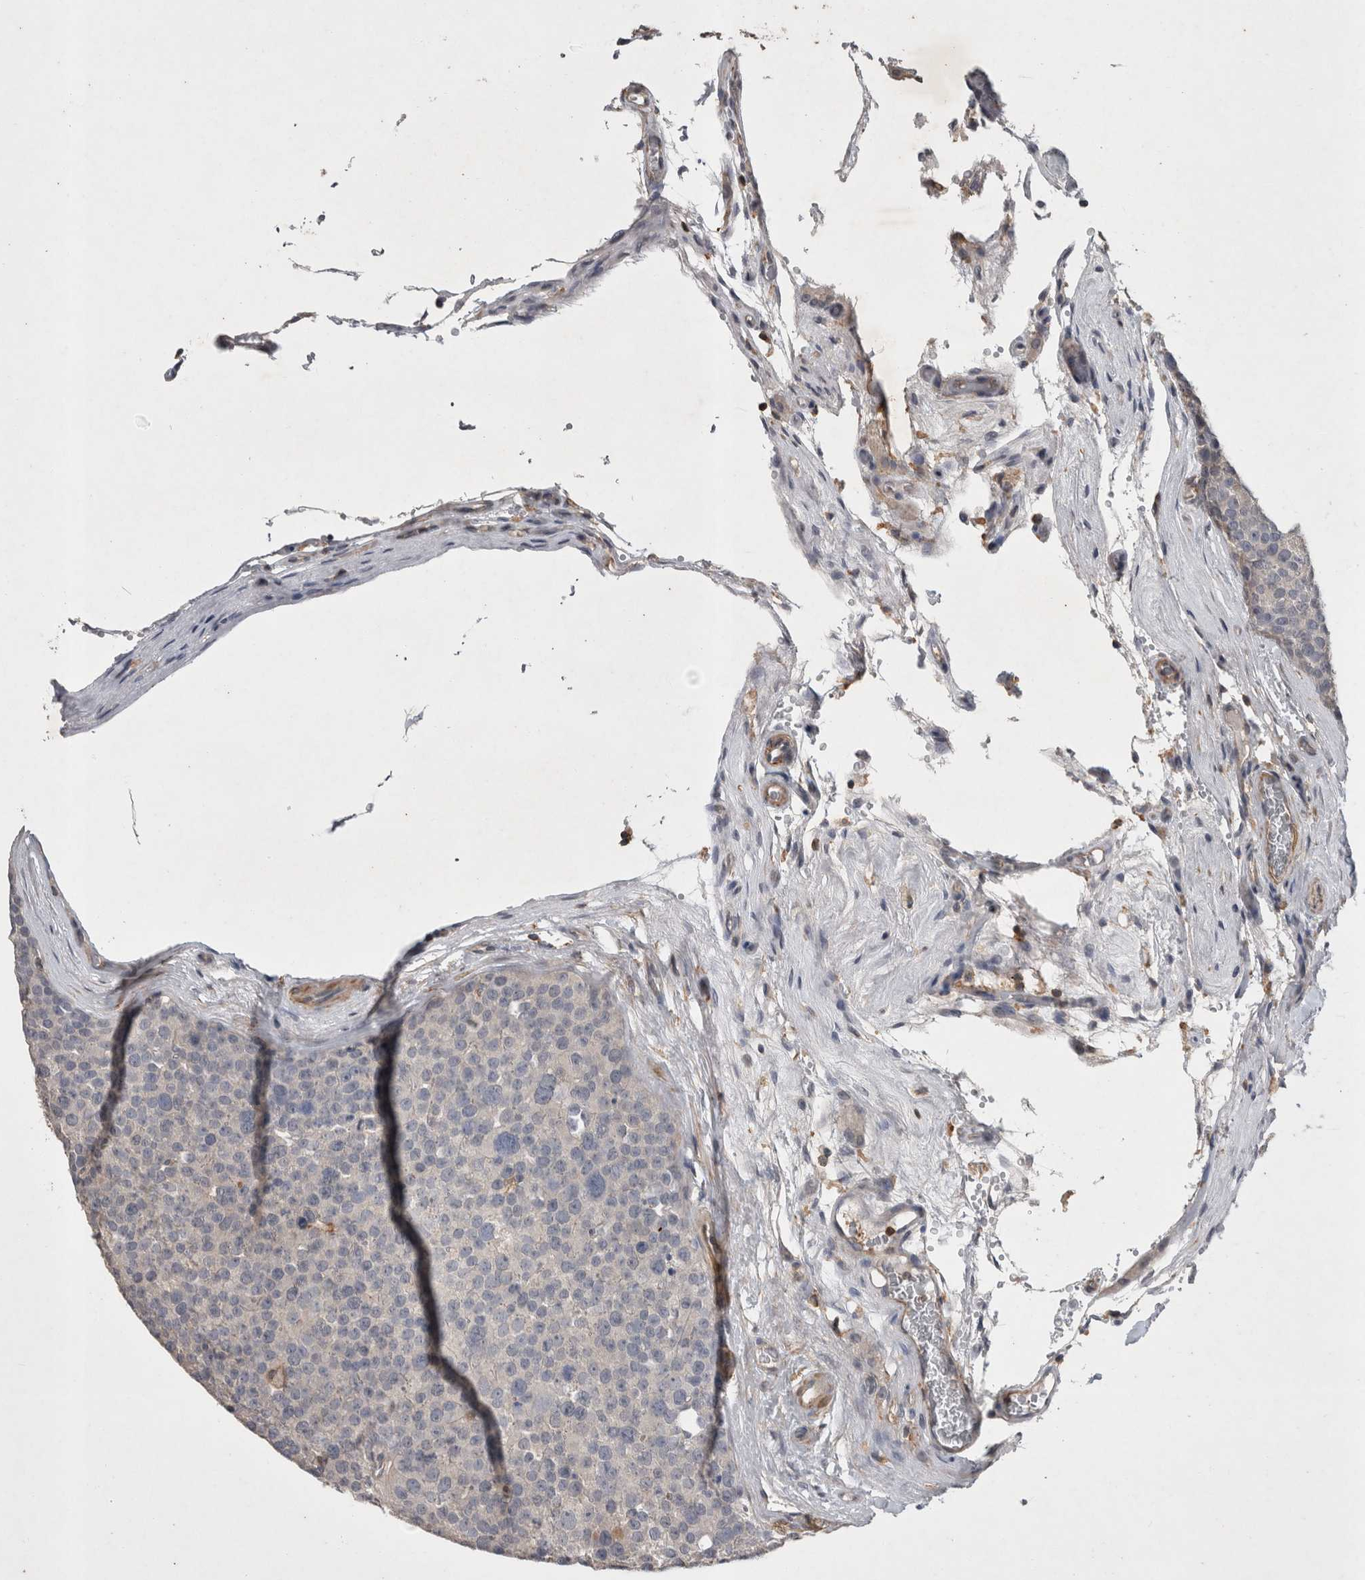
{"staining": {"intensity": "negative", "quantity": "none", "location": "none"}, "tissue": "testis cancer", "cell_type": "Tumor cells", "image_type": "cancer", "snomed": [{"axis": "morphology", "description": "Seminoma, NOS"}, {"axis": "topography", "description": "Testis"}], "caption": "A high-resolution photomicrograph shows immunohistochemistry staining of seminoma (testis), which shows no significant staining in tumor cells.", "gene": "SPATA48", "patient": {"sex": "male", "age": 71}}